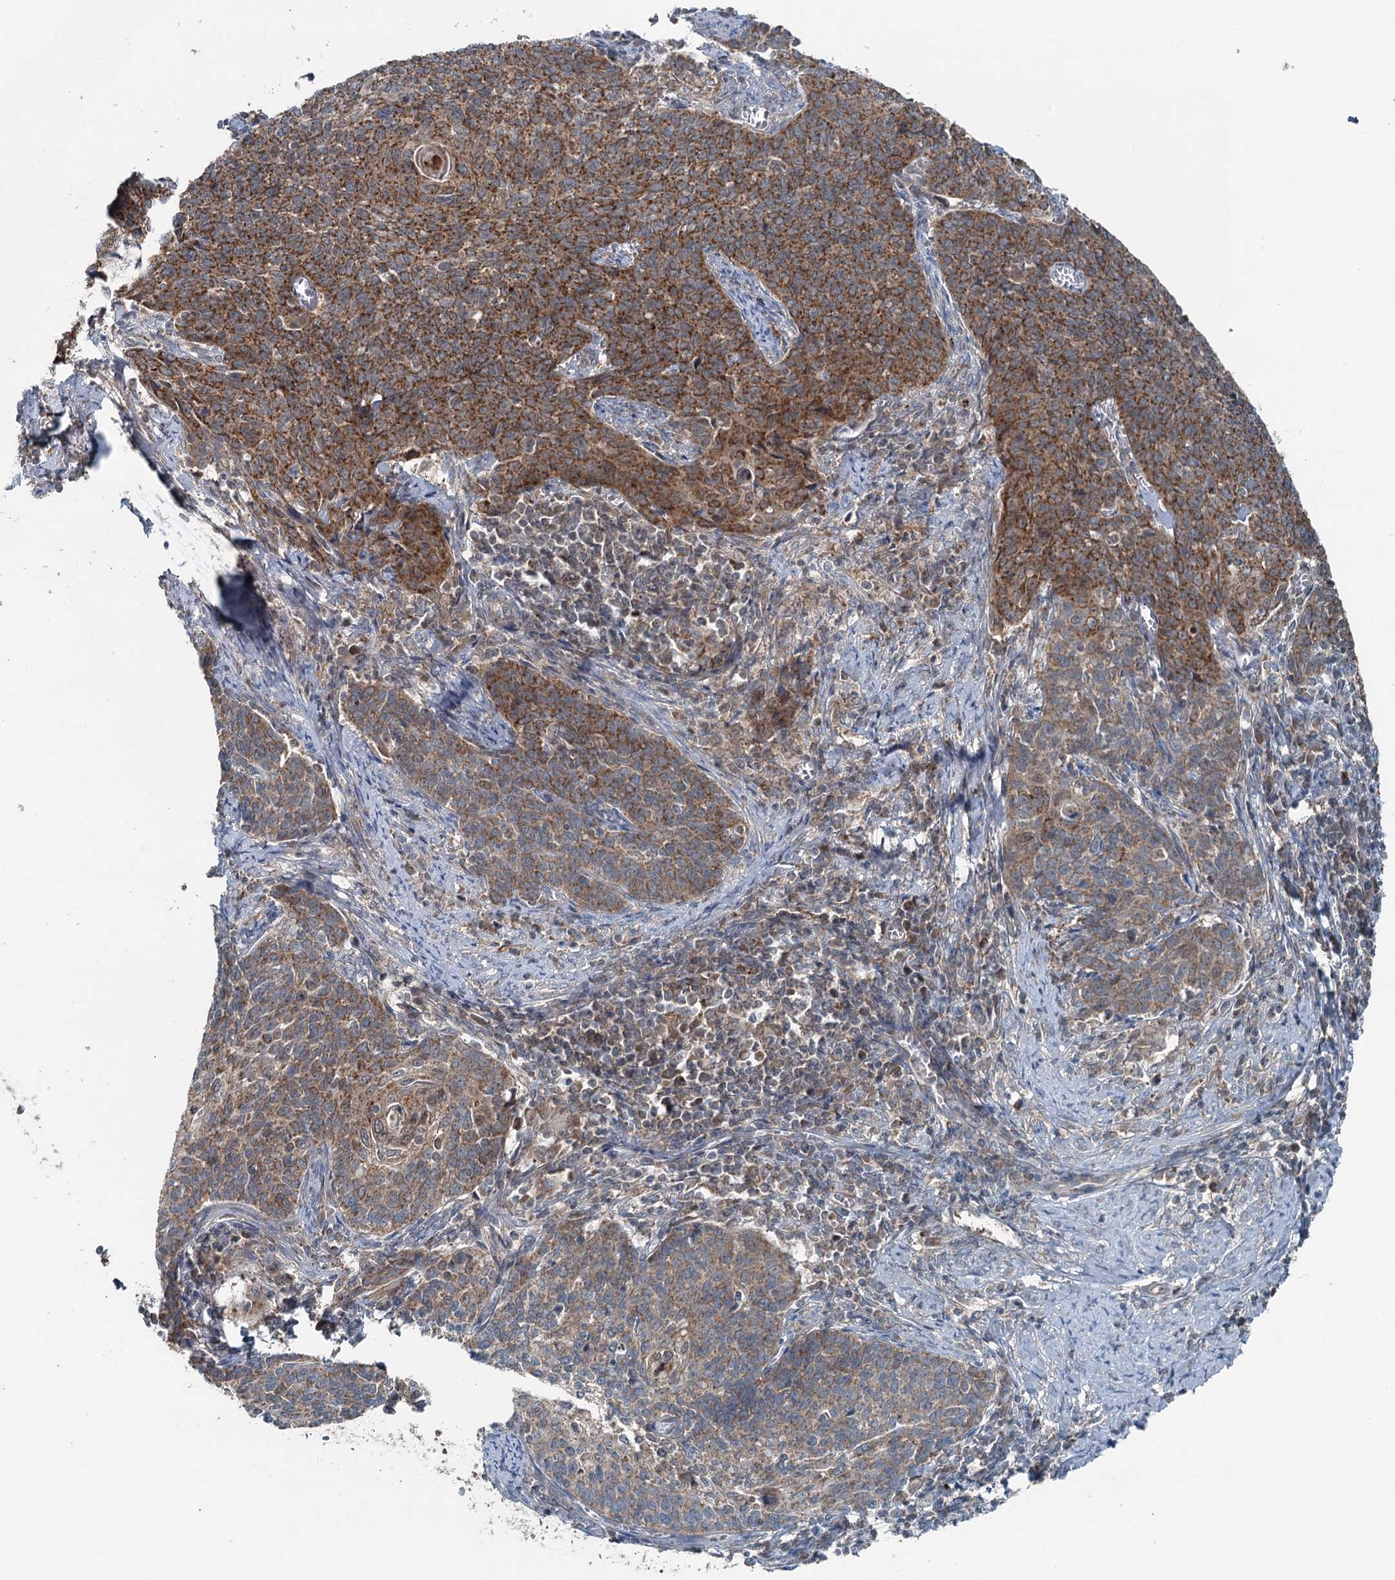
{"staining": {"intensity": "moderate", "quantity": ">75%", "location": "cytoplasmic/membranous"}, "tissue": "cervical cancer", "cell_type": "Tumor cells", "image_type": "cancer", "snomed": [{"axis": "morphology", "description": "Squamous cell carcinoma, NOS"}, {"axis": "topography", "description": "Cervix"}], "caption": "Squamous cell carcinoma (cervical) stained with immunohistochemistry reveals moderate cytoplasmic/membranous expression in about >75% of tumor cells. (Stains: DAB in brown, nuclei in blue, Microscopy: brightfield microscopy at high magnification).", "gene": "WAPL", "patient": {"sex": "female", "age": 39}}